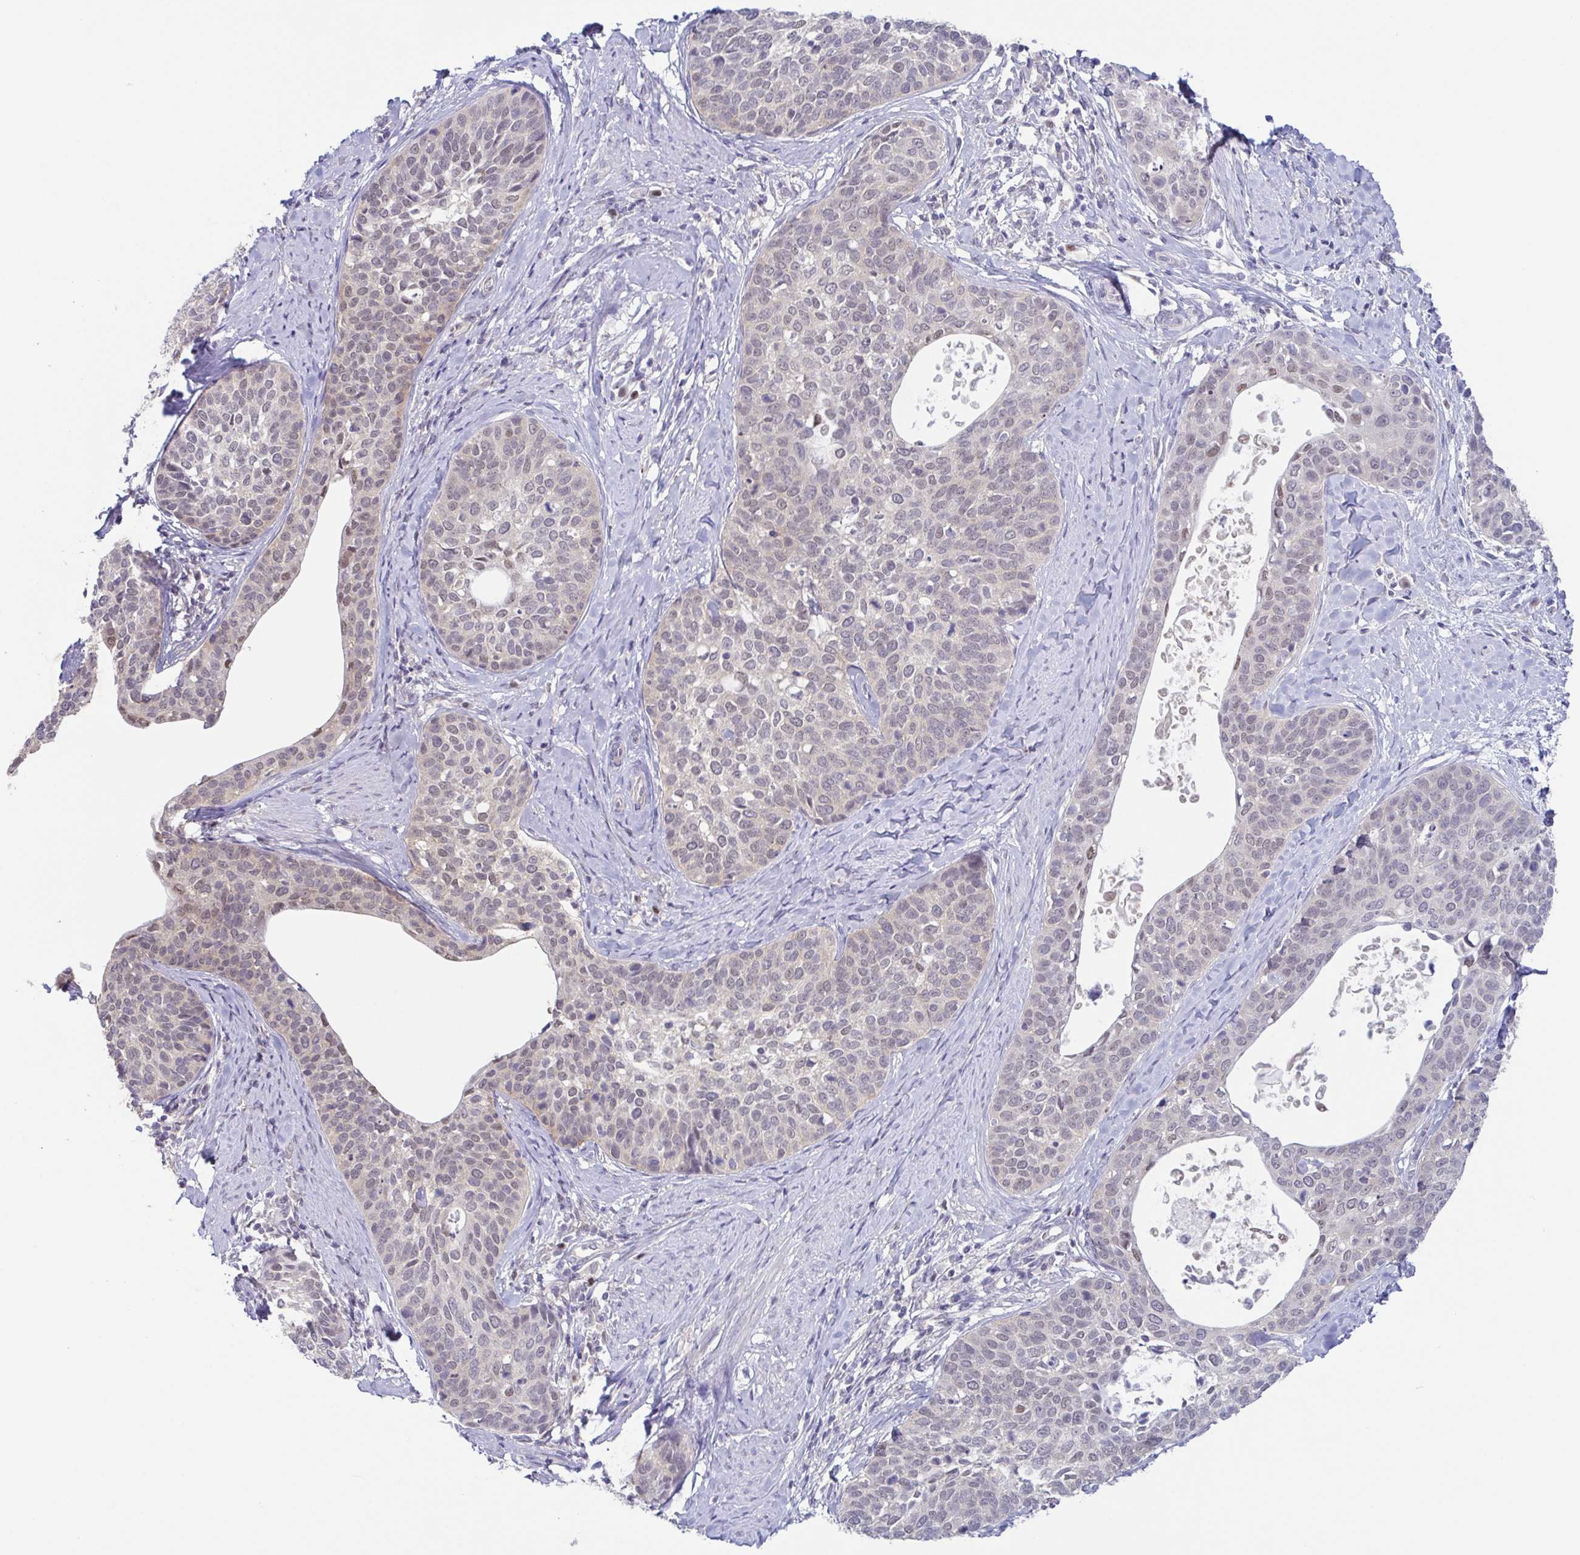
{"staining": {"intensity": "weak", "quantity": "<25%", "location": "nuclear"}, "tissue": "cervical cancer", "cell_type": "Tumor cells", "image_type": "cancer", "snomed": [{"axis": "morphology", "description": "Squamous cell carcinoma, NOS"}, {"axis": "topography", "description": "Cervix"}], "caption": "IHC image of neoplastic tissue: human squamous cell carcinoma (cervical) stained with DAB shows no significant protein expression in tumor cells.", "gene": "UBE2Q1", "patient": {"sex": "female", "age": 69}}